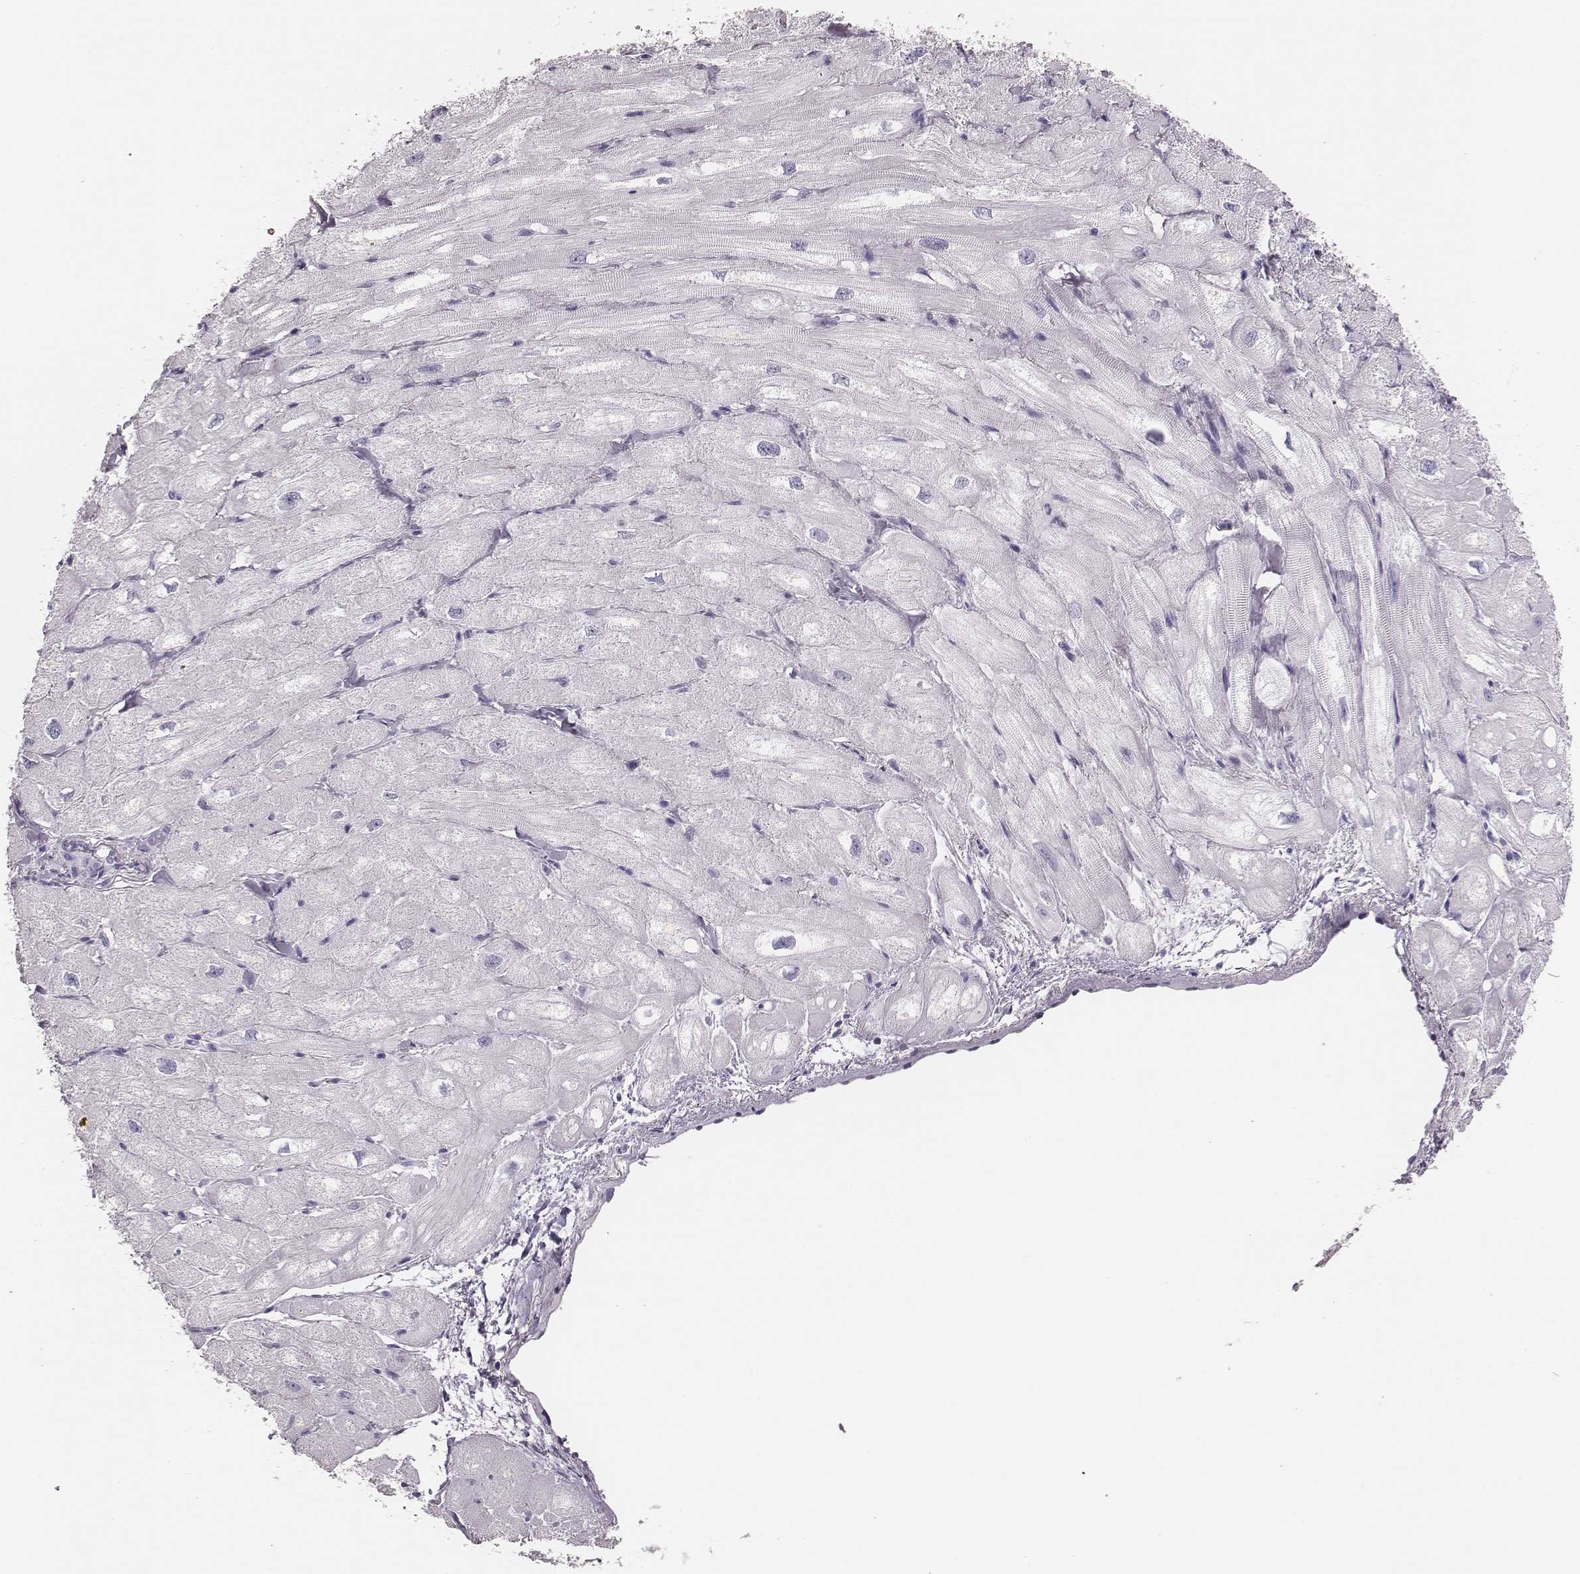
{"staining": {"intensity": "negative", "quantity": "none", "location": "none"}, "tissue": "heart muscle", "cell_type": "Cardiomyocytes", "image_type": "normal", "snomed": [{"axis": "morphology", "description": "Normal tissue, NOS"}, {"axis": "topography", "description": "Heart"}], "caption": "This micrograph is of benign heart muscle stained with IHC to label a protein in brown with the nuclei are counter-stained blue. There is no positivity in cardiomyocytes.", "gene": "H1", "patient": {"sex": "male", "age": 60}}